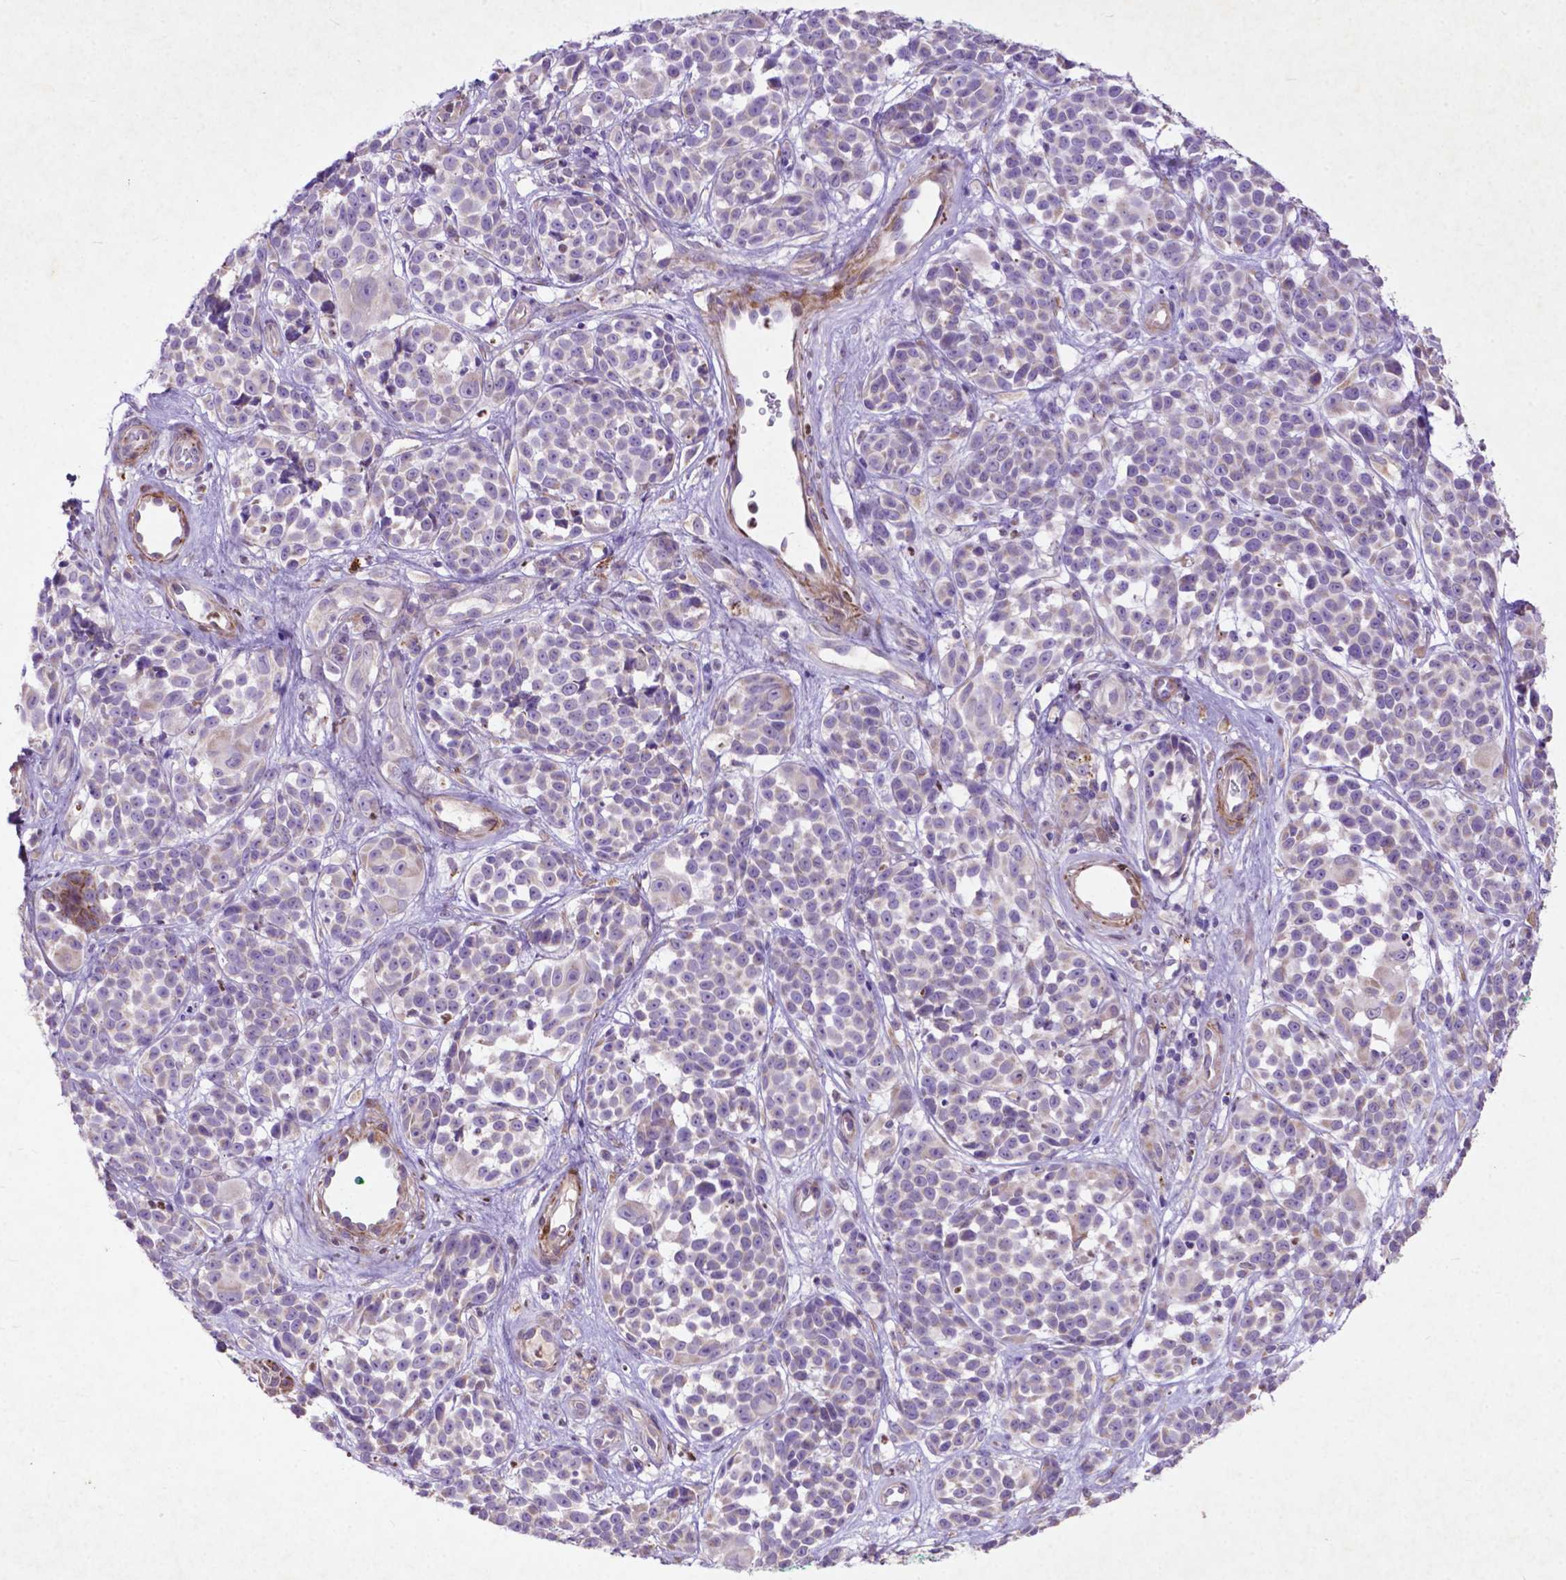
{"staining": {"intensity": "negative", "quantity": "none", "location": "none"}, "tissue": "melanoma", "cell_type": "Tumor cells", "image_type": "cancer", "snomed": [{"axis": "morphology", "description": "Malignant melanoma, NOS"}, {"axis": "topography", "description": "Skin"}], "caption": "The micrograph shows no staining of tumor cells in malignant melanoma.", "gene": "THEGL", "patient": {"sex": "female", "age": 88}}